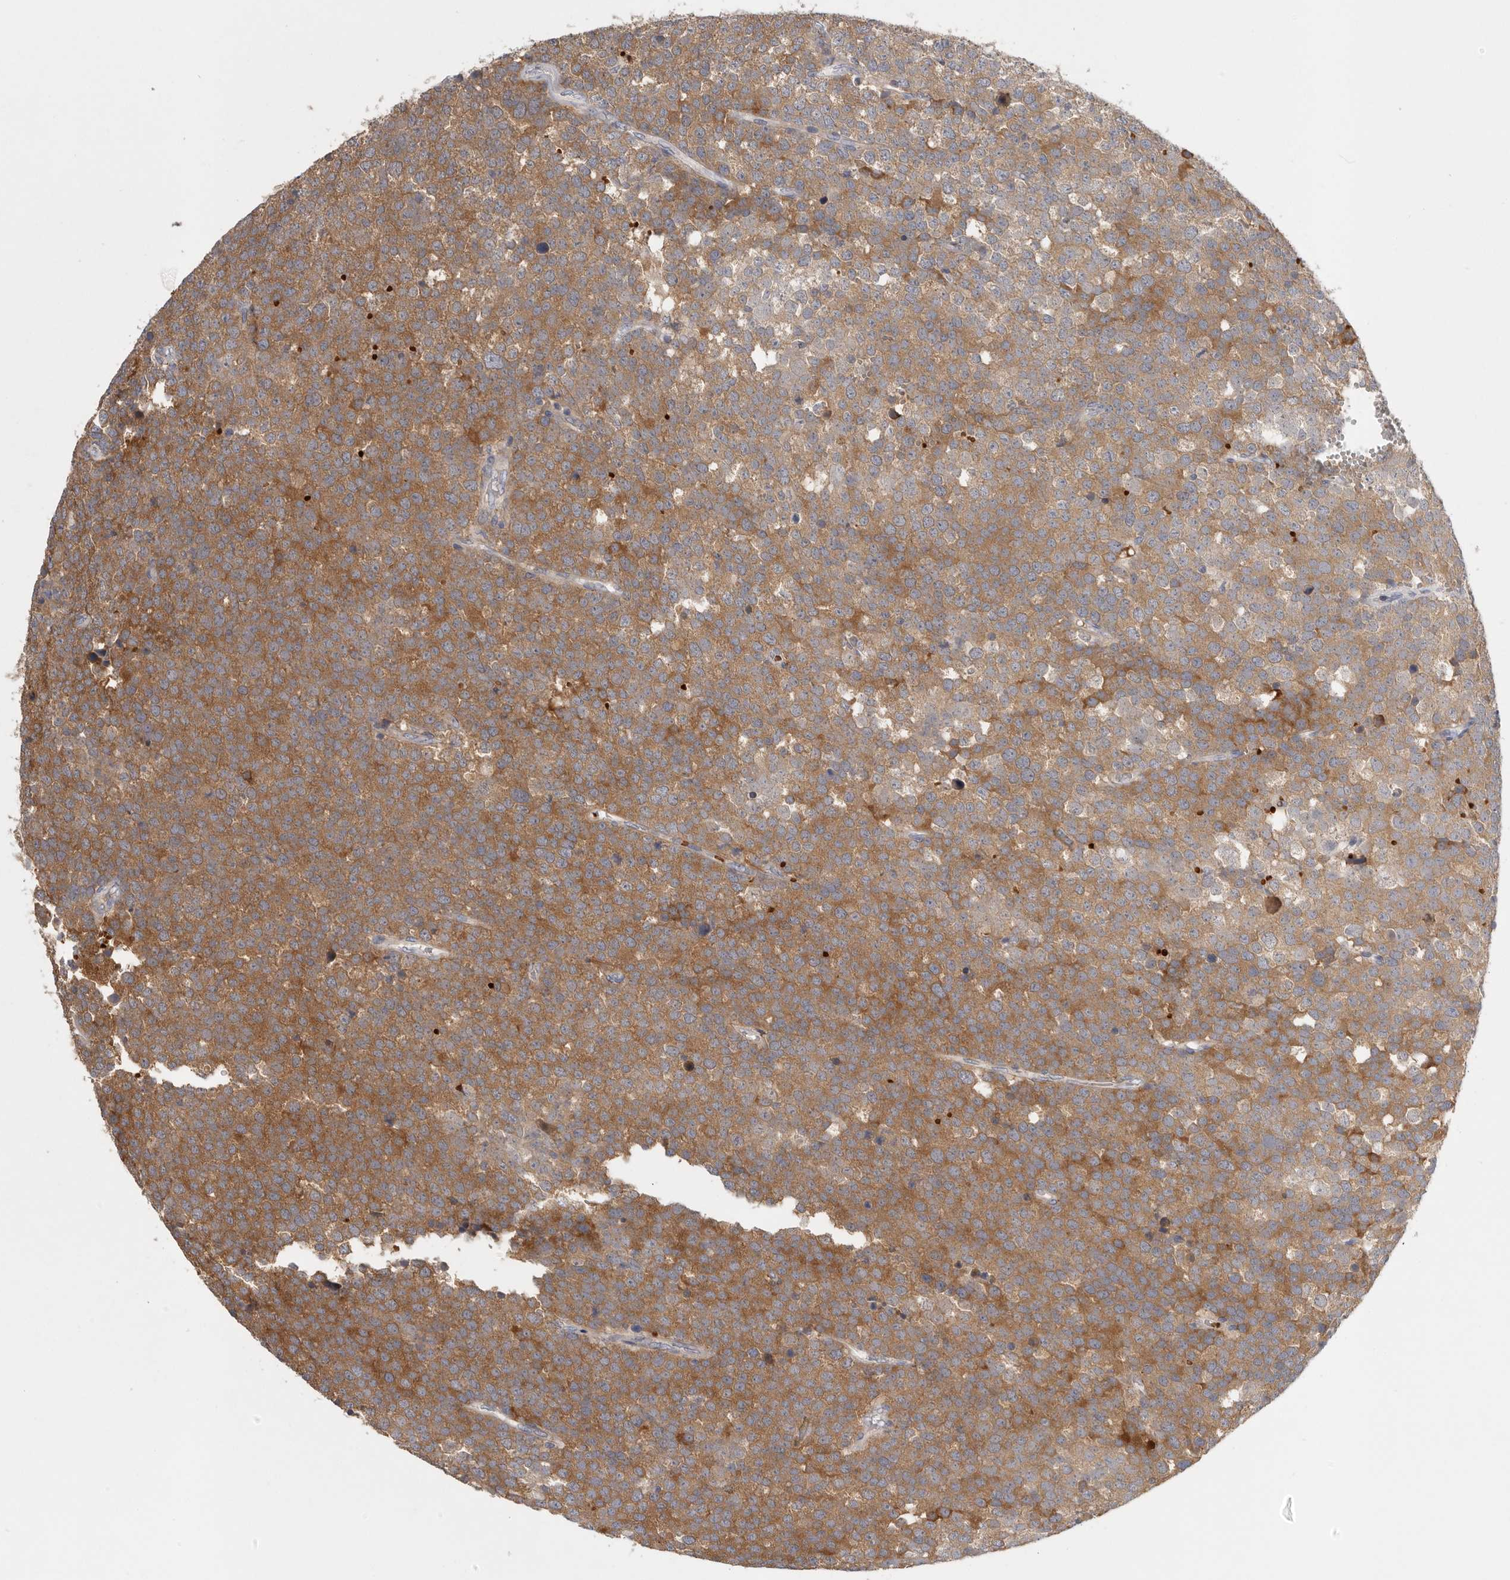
{"staining": {"intensity": "moderate", "quantity": ">75%", "location": "cytoplasmic/membranous"}, "tissue": "testis cancer", "cell_type": "Tumor cells", "image_type": "cancer", "snomed": [{"axis": "morphology", "description": "Seminoma, NOS"}, {"axis": "topography", "description": "Testis"}], "caption": "Immunohistochemical staining of human testis seminoma demonstrates moderate cytoplasmic/membranous protein staining in about >75% of tumor cells.", "gene": "CFAP298", "patient": {"sex": "male", "age": 71}}